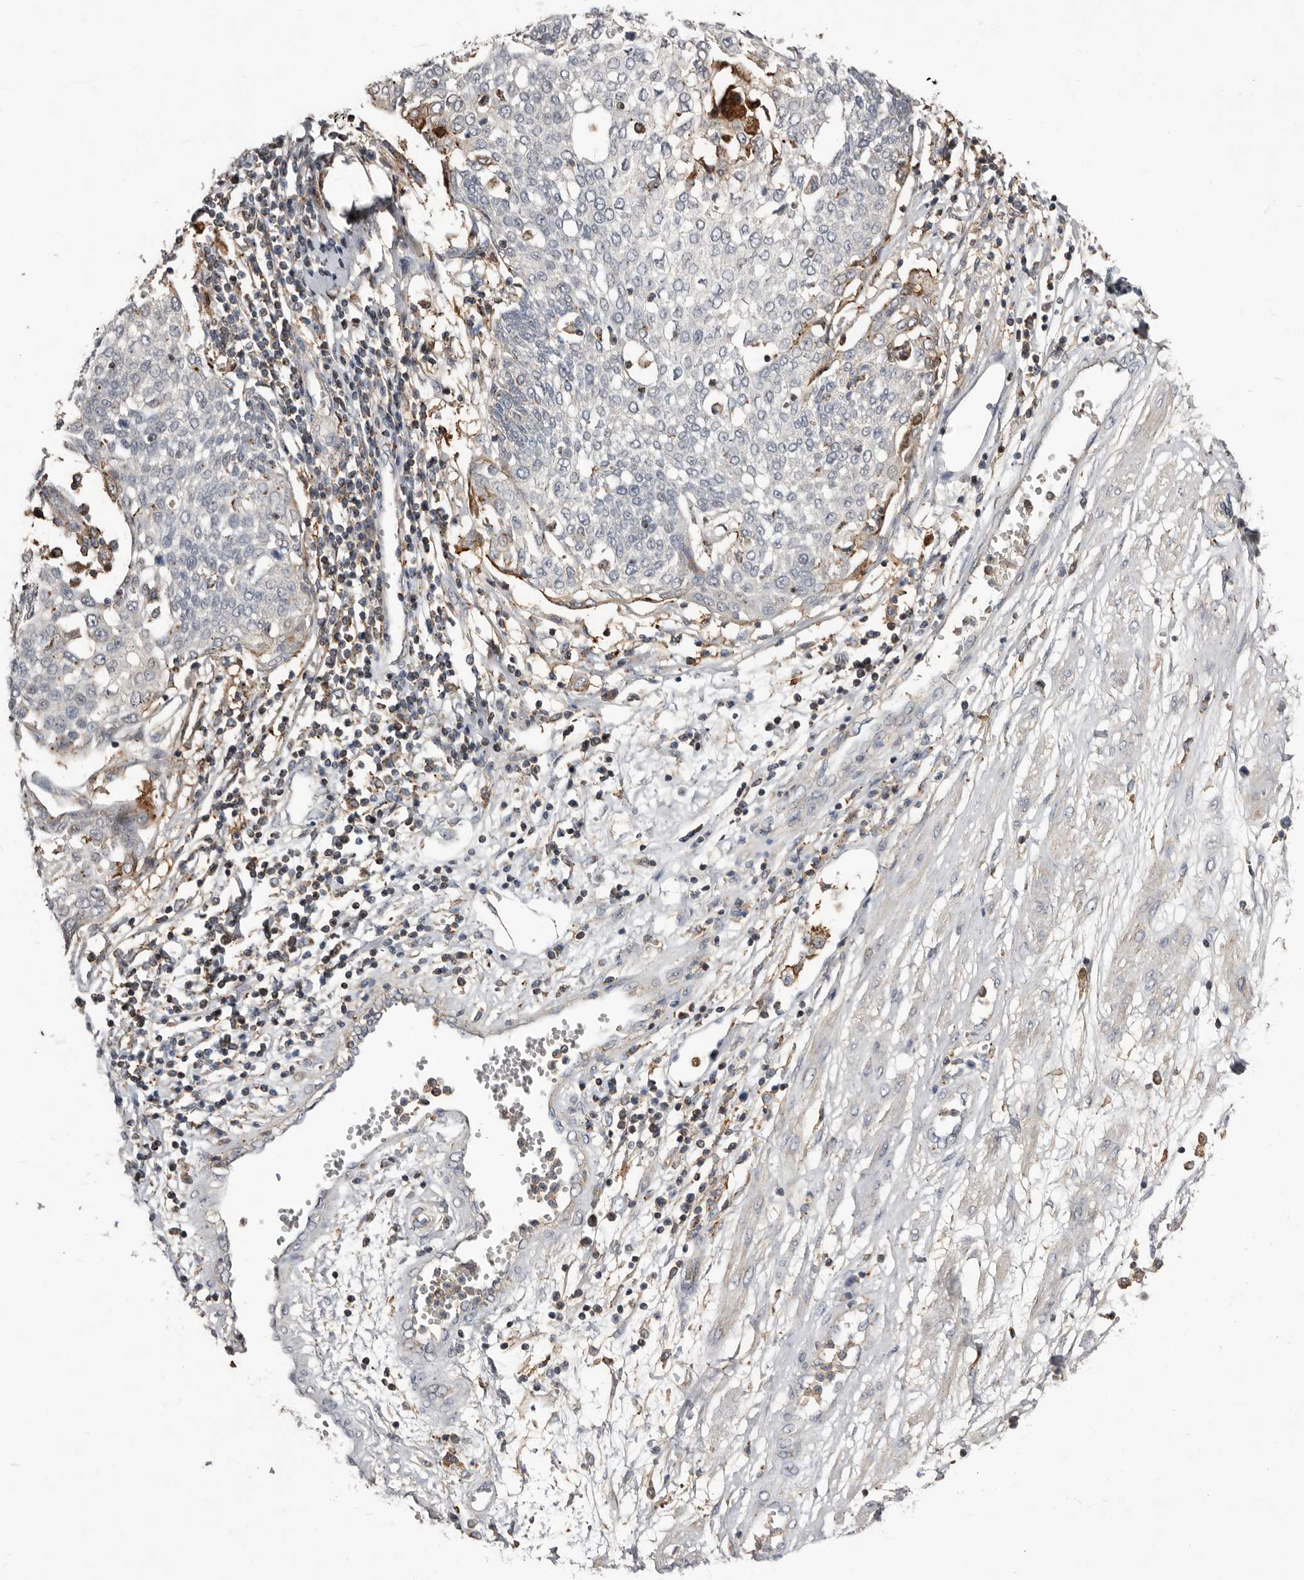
{"staining": {"intensity": "negative", "quantity": "none", "location": "none"}, "tissue": "cervical cancer", "cell_type": "Tumor cells", "image_type": "cancer", "snomed": [{"axis": "morphology", "description": "Squamous cell carcinoma, NOS"}, {"axis": "topography", "description": "Cervix"}], "caption": "Tumor cells are negative for brown protein staining in cervical cancer (squamous cell carcinoma).", "gene": "KIF26B", "patient": {"sex": "female", "age": 34}}